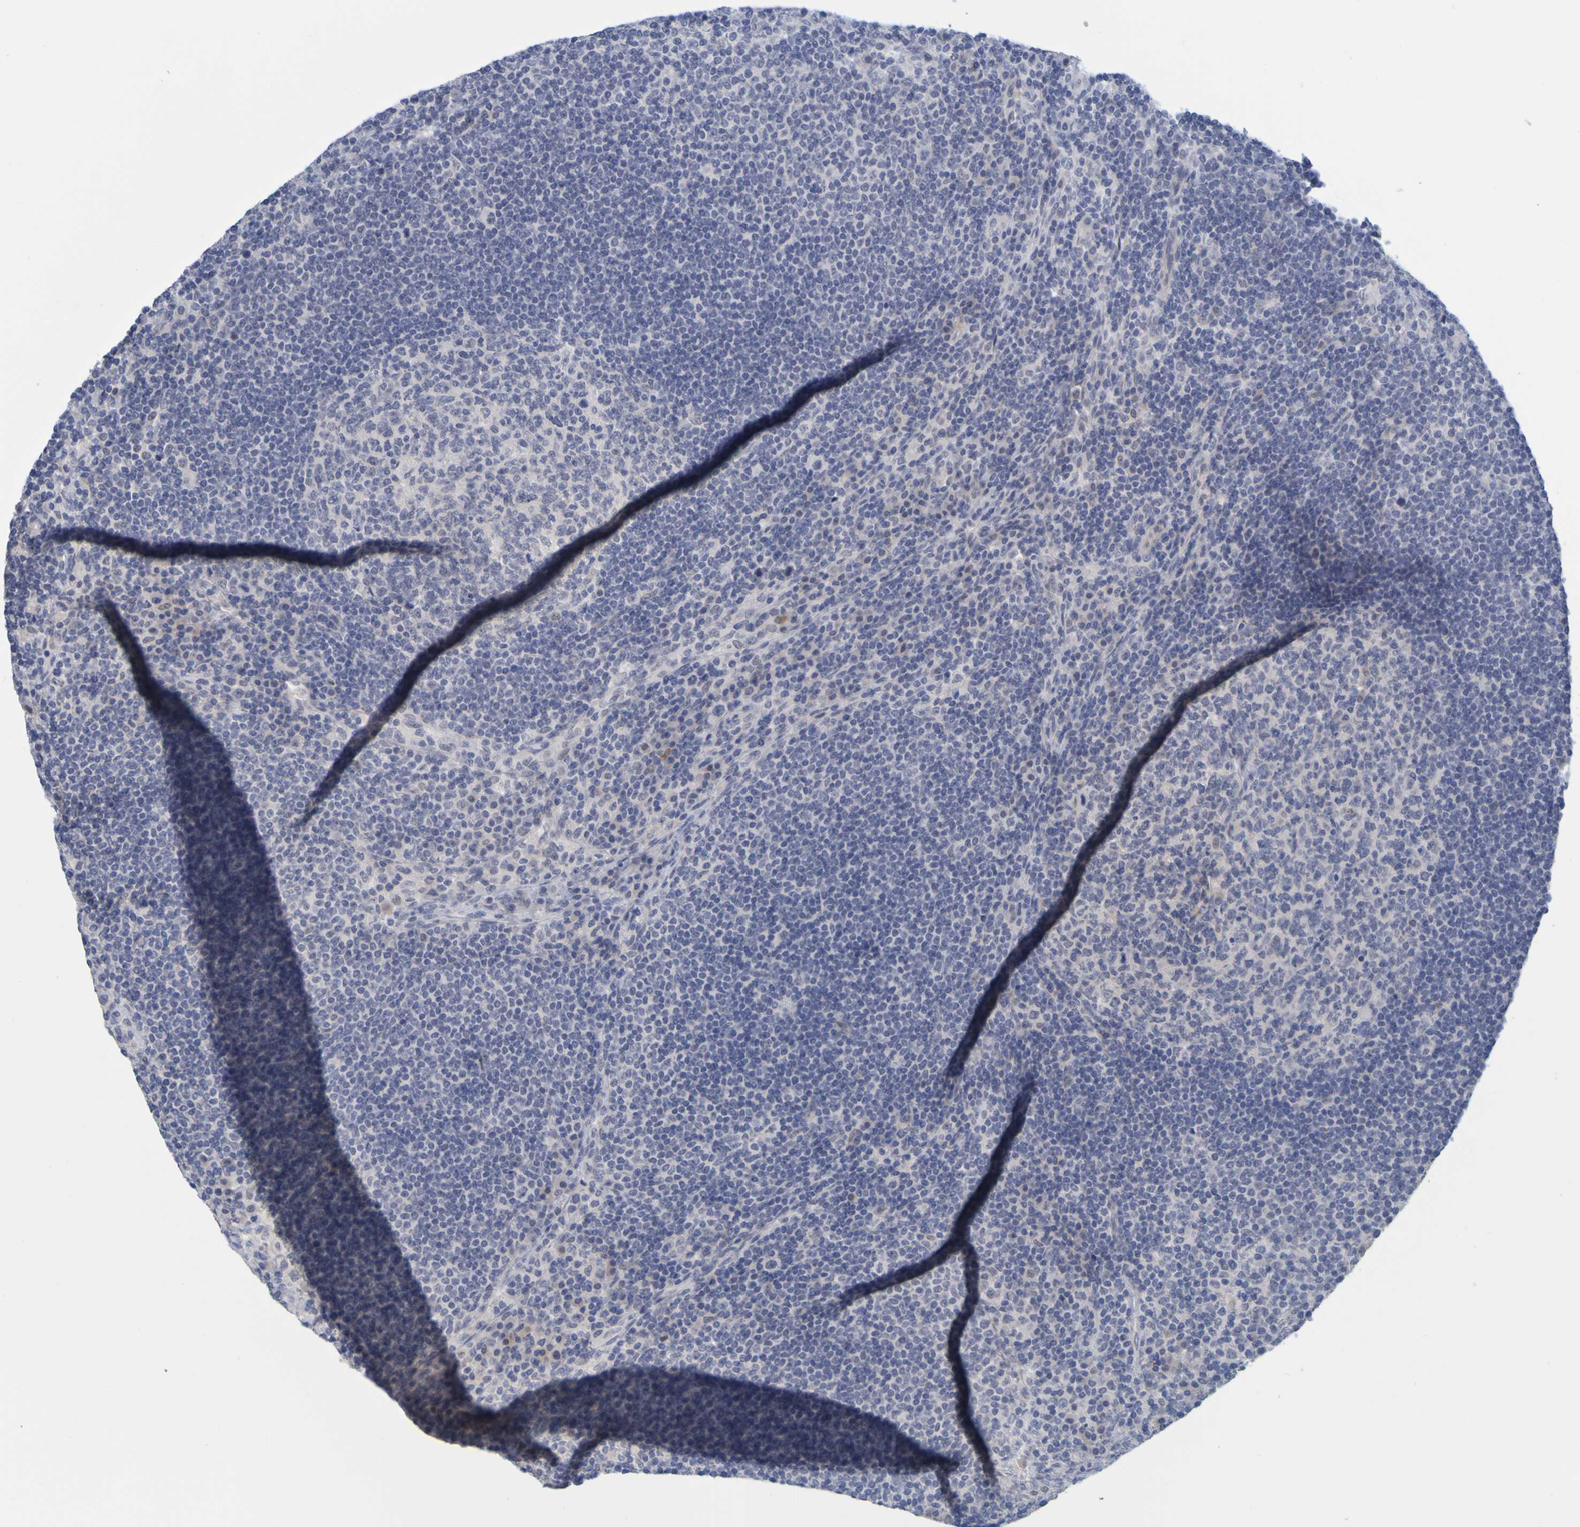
{"staining": {"intensity": "negative", "quantity": "none", "location": "none"}, "tissue": "lymph node", "cell_type": "Germinal center cells", "image_type": "normal", "snomed": [{"axis": "morphology", "description": "Normal tissue, NOS"}, {"axis": "topography", "description": "Lymph node"}], "caption": "Immunohistochemical staining of benign lymph node demonstrates no significant staining in germinal center cells. (DAB IHC visualized using brightfield microscopy, high magnification).", "gene": "ENDOU", "patient": {"sex": "female", "age": 53}}